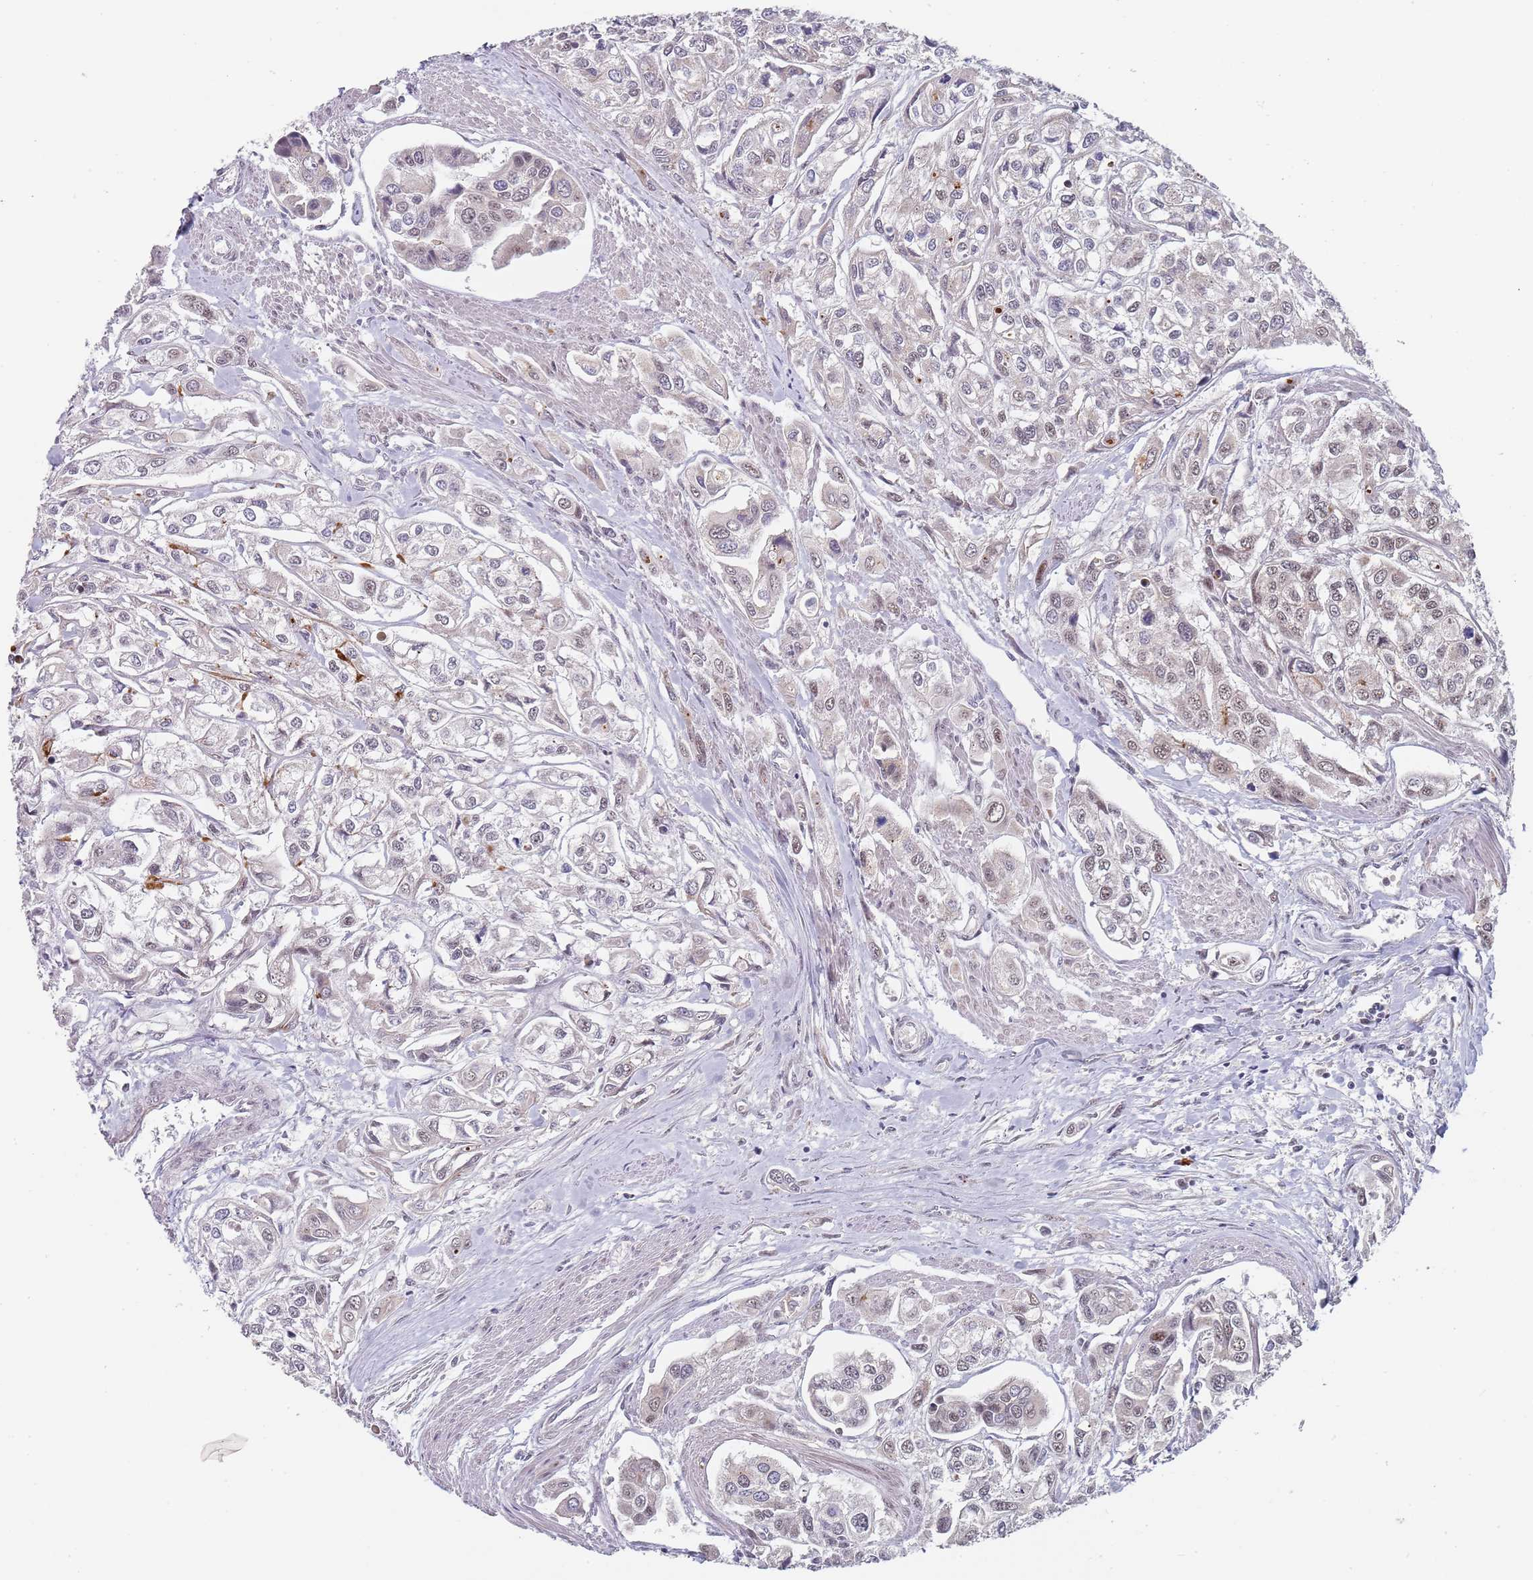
{"staining": {"intensity": "weak", "quantity": "<25%", "location": "nuclear"}, "tissue": "urothelial cancer", "cell_type": "Tumor cells", "image_type": "cancer", "snomed": [{"axis": "morphology", "description": "Urothelial carcinoma, High grade"}, {"axis": "topography", "description": "Urinary bladder"}], "caption": "Immunohistochemistry (IHC) of human urothelial cancer displays no expression in tumor cells. (DAB (3,3'-diaminobenzidine) immunohistochemistry with hematoxylin counter stain).", "gene": "PLCL2", "patient": {"sex": "male", "age": 67}}